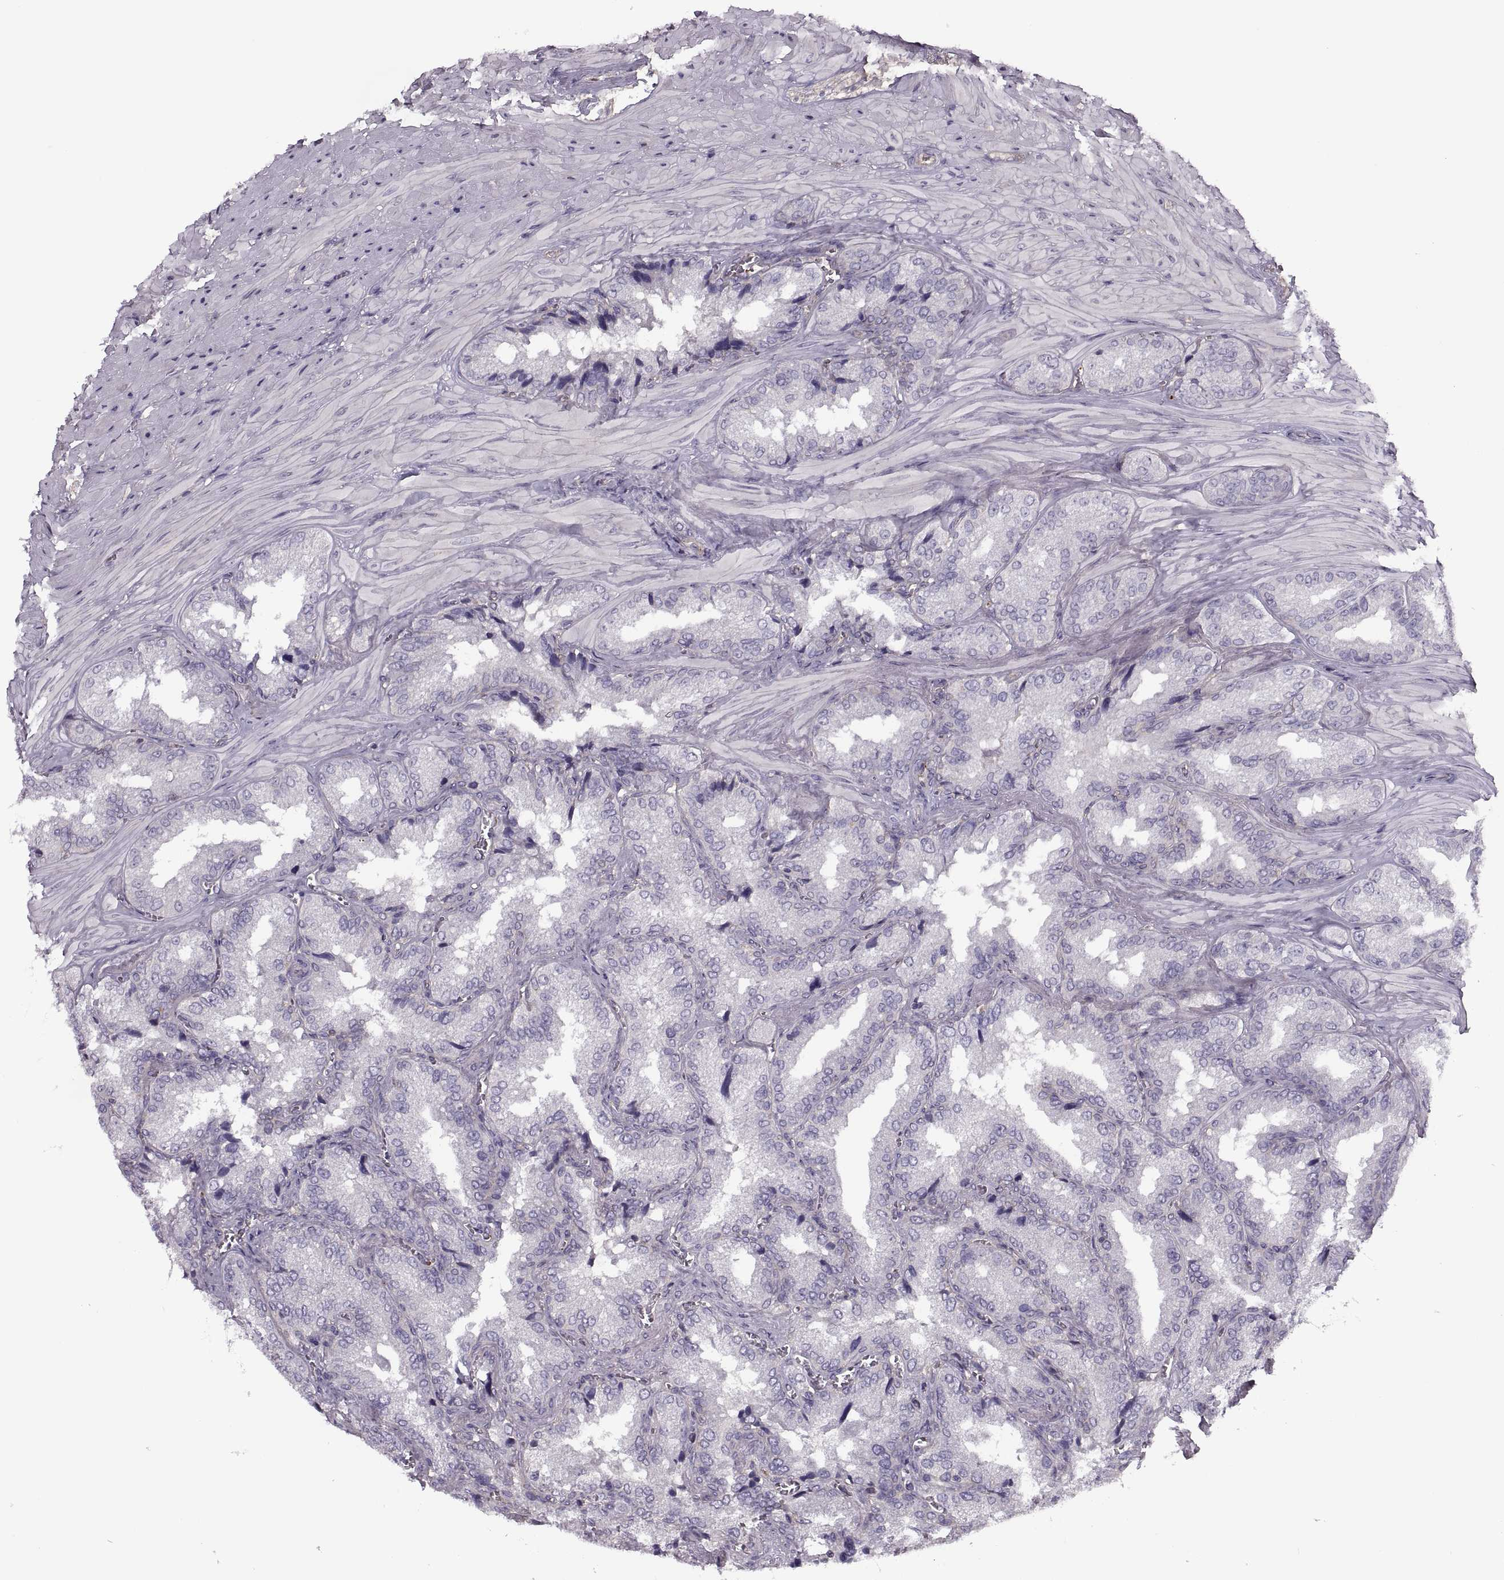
{"staining": {"intensity": "negative", "quantity": "none", "location": "none"}, "tissue": "seminal vesicle", "cell_type": "Glandular cells", "image_type": "normal", "snomed": [{"axis": "morphology", "description": "Normal tissue, NOS"}, {"axis": "topography", "description": "Seminal veicle"}], "caption": "An immunohistochemistry micrograph of benign seminal vesicle is shown. There is no staining in glandular cells of seminal vesicle. (Immunohistochemistry, brightfield microscopy, high magnification).", "gene": "SLC2A14", "patient": {"sex": "male", "age": 37}}